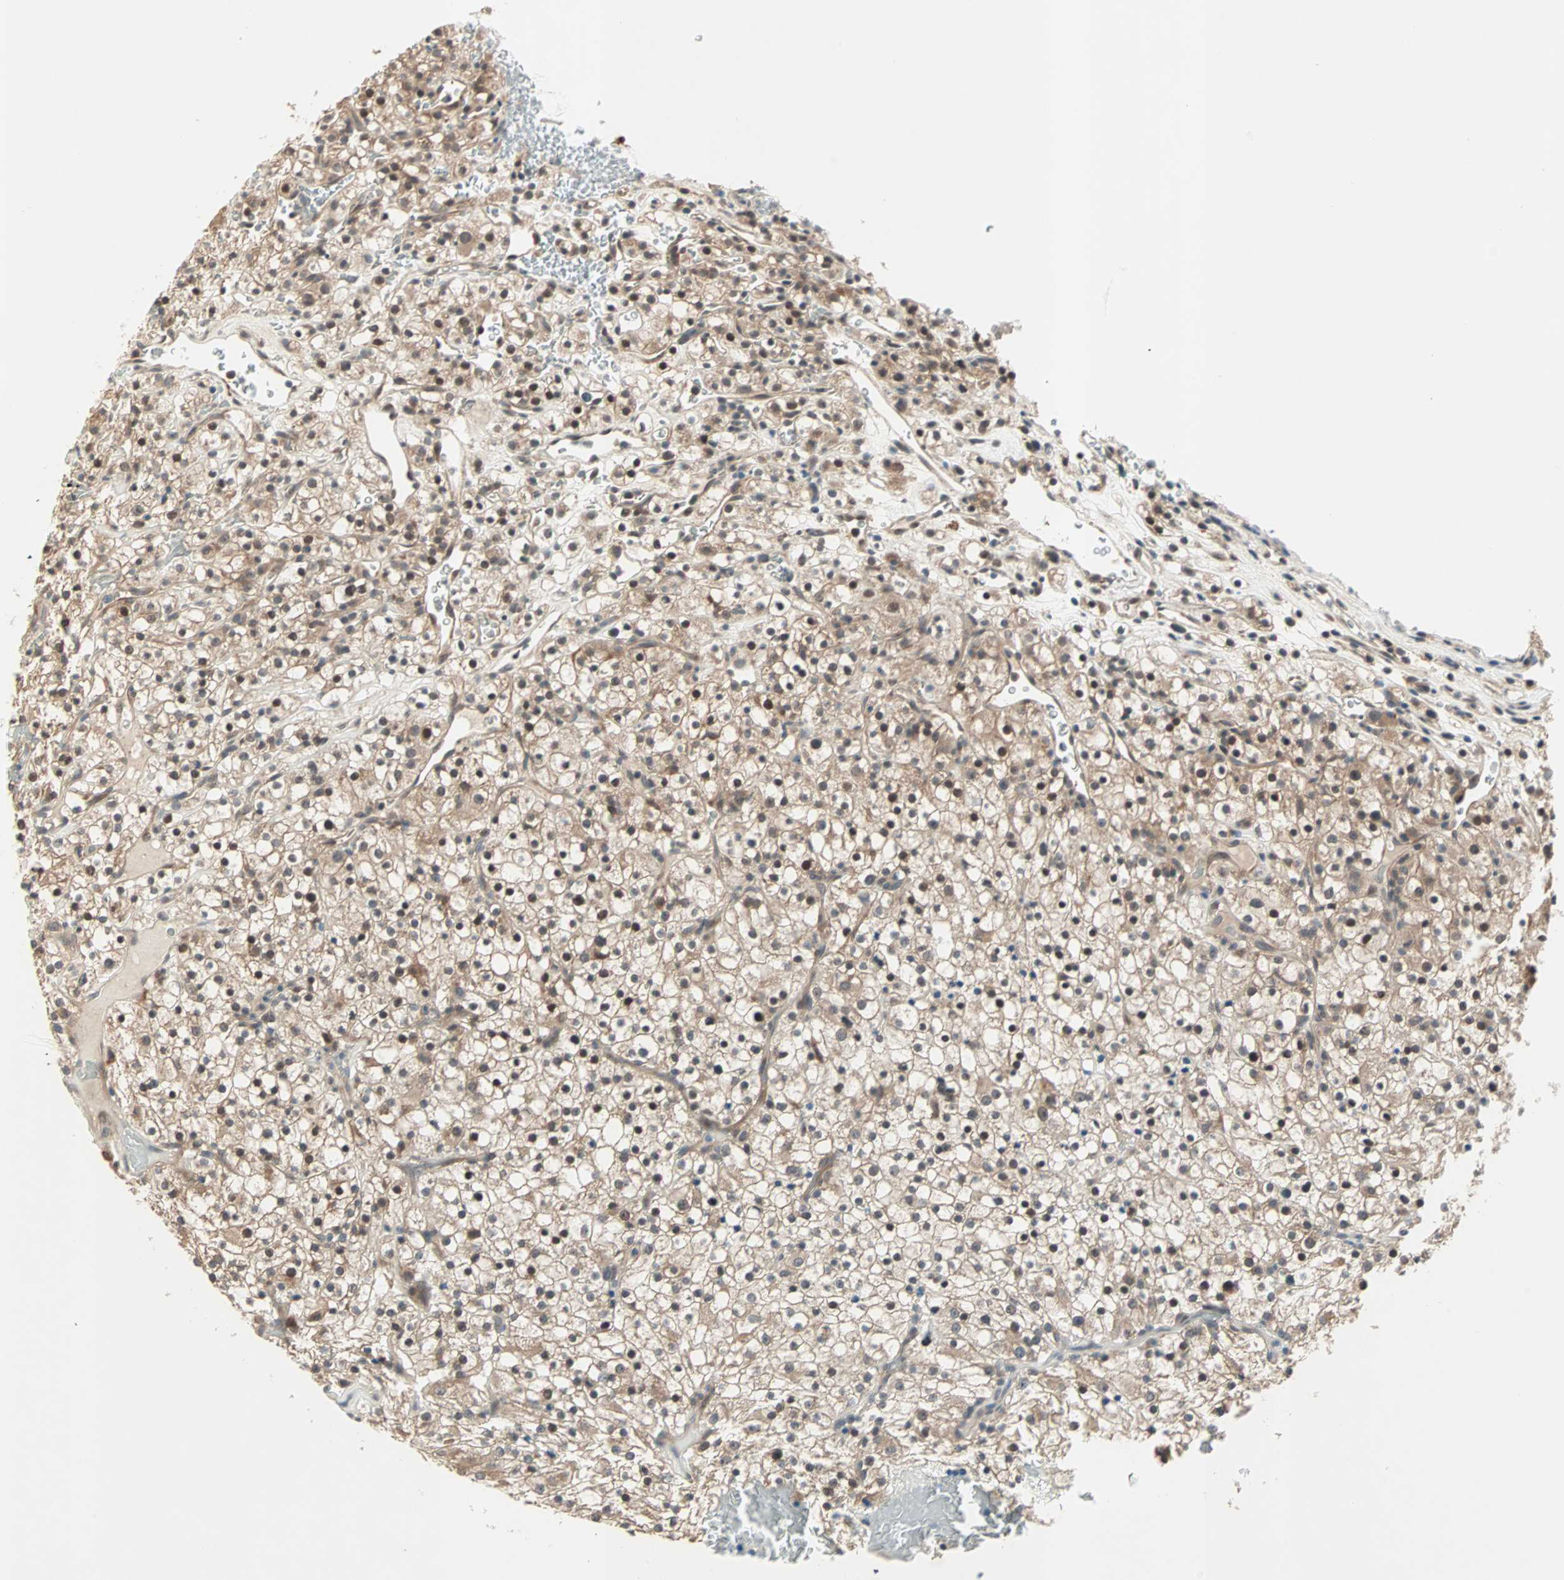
{"staining": {"intensity": "weak", "quantity": ">75%", "location": "cytoplasmic/membranous,nuclear"}, "tissue": "renal cancer", "cell_type": "Tumor cells", "image_type": "cancer", "snomed": [{"axis": "morphology", "description": "Normal tissue, NOS"}, {"axis": "morphology", "description": "Adenocarcinoma, NOS"}, {"axis": "topography", "description": "Kidney"}], "caption": "IHC (DAB (3,3'-diaminobenzidine)) staining of human adenocarcinoma (renal) shows weak cytoplasmic/membranous and nuclear protein staining in about >75% of tumor cells.", "gene": "PGBD1", "patient": {"sex": "female", "age": 72}}